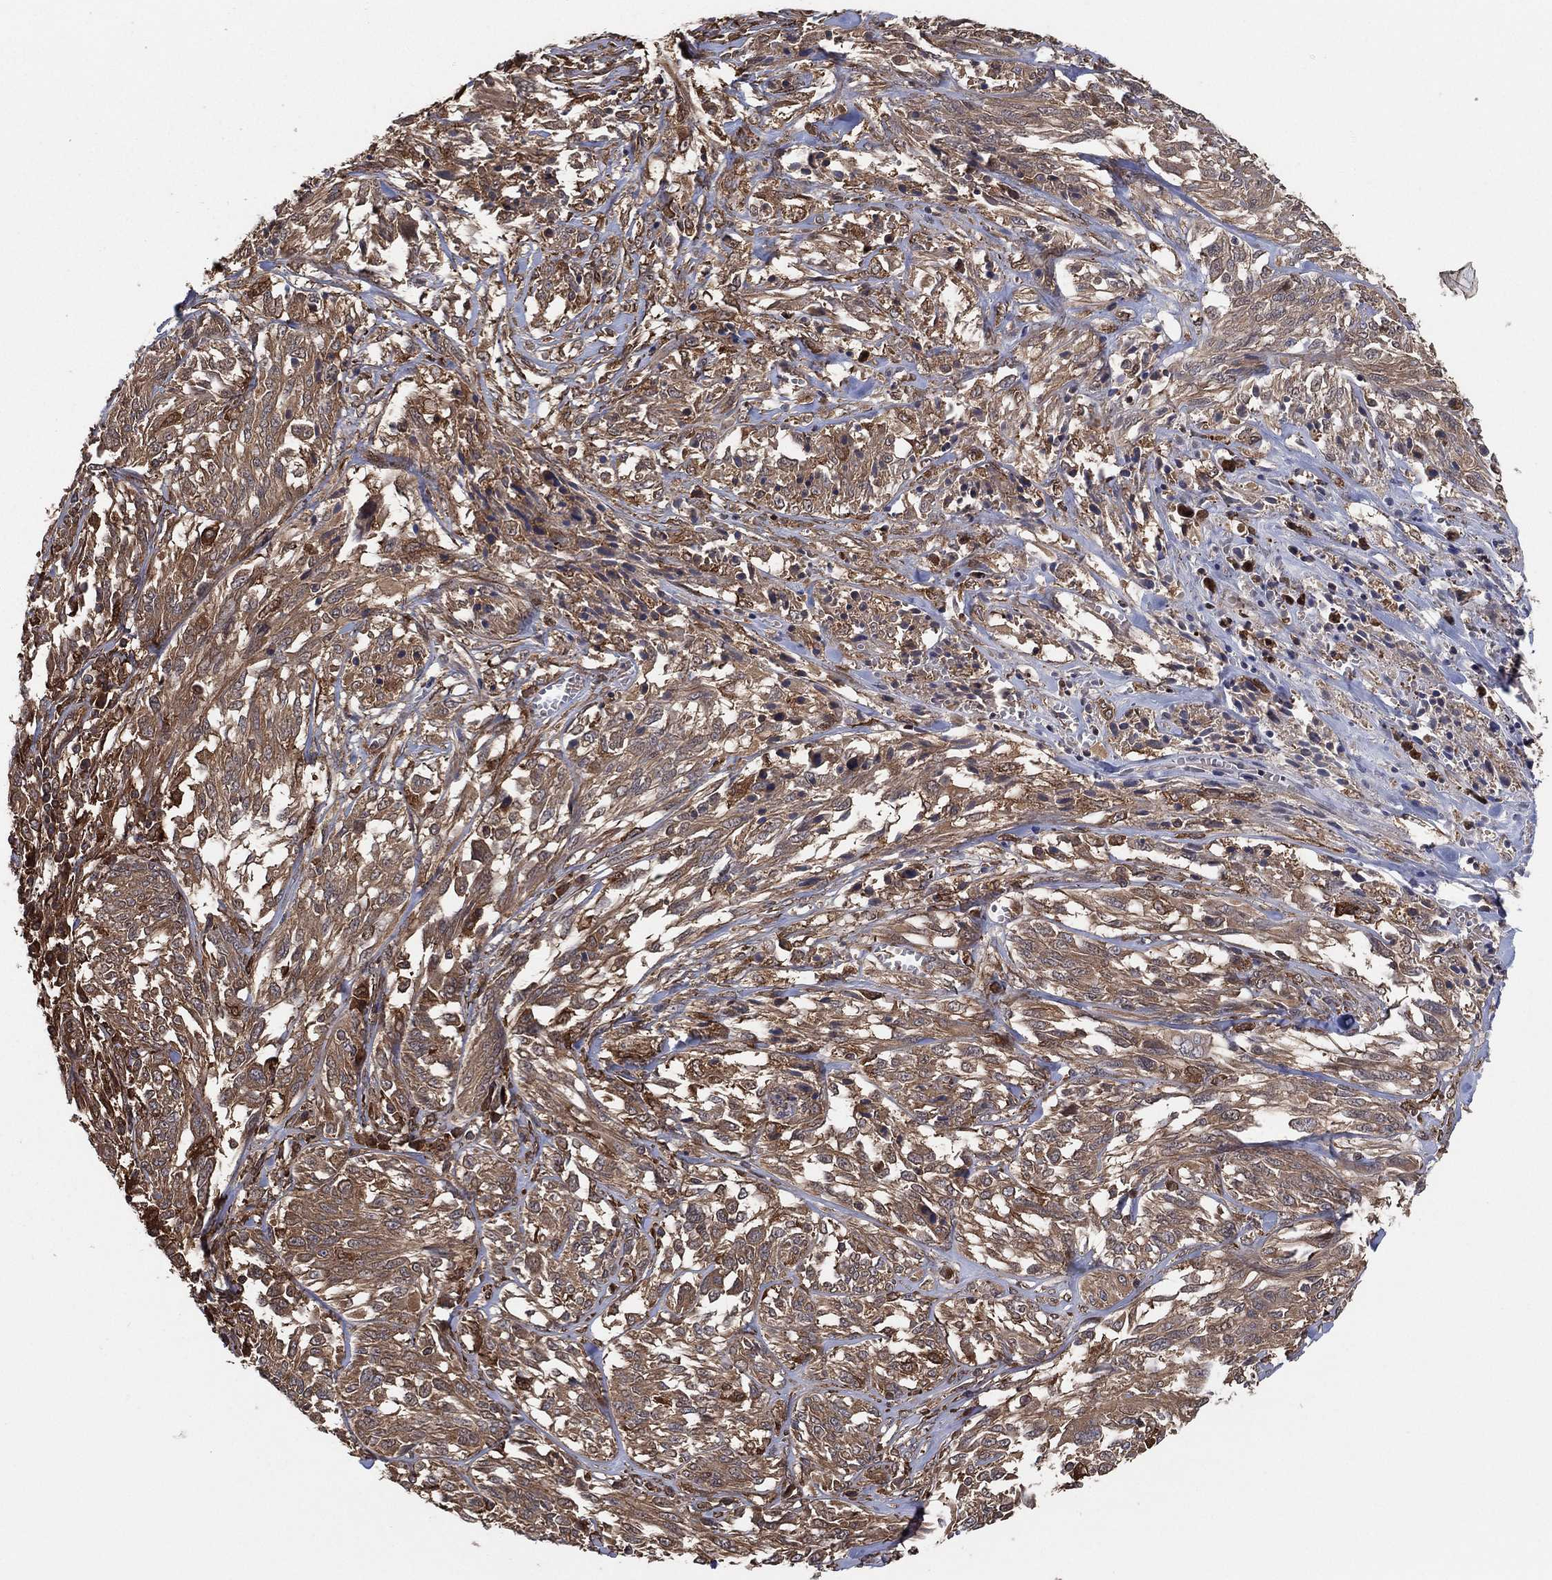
{"staining": {"intensity": "strong", "quantity": "<25%", "location": "cytoplasmic/membranous"}, "tissue": "melanoma", "cell_type": "Tumor cells", "image_type": "cancer", "snomed": [{"axis": "morphology", "description": "Malignant melanoma, NOS"}, {"axis": "topography", "description": "Skin"}], "caption": "Immunohistochemistry histopathology image of neoplastic tissue: malignant melanoma stained using immunohistochemistry demonstrates medium levels of strong protein expression localized specifically in the cytoplasmic/membranous of tumor cells, appearing as a cytoplasmic/membranous brown color.", "gene": "PSMG4", "patient": {"sex": "female", "age": 91}}